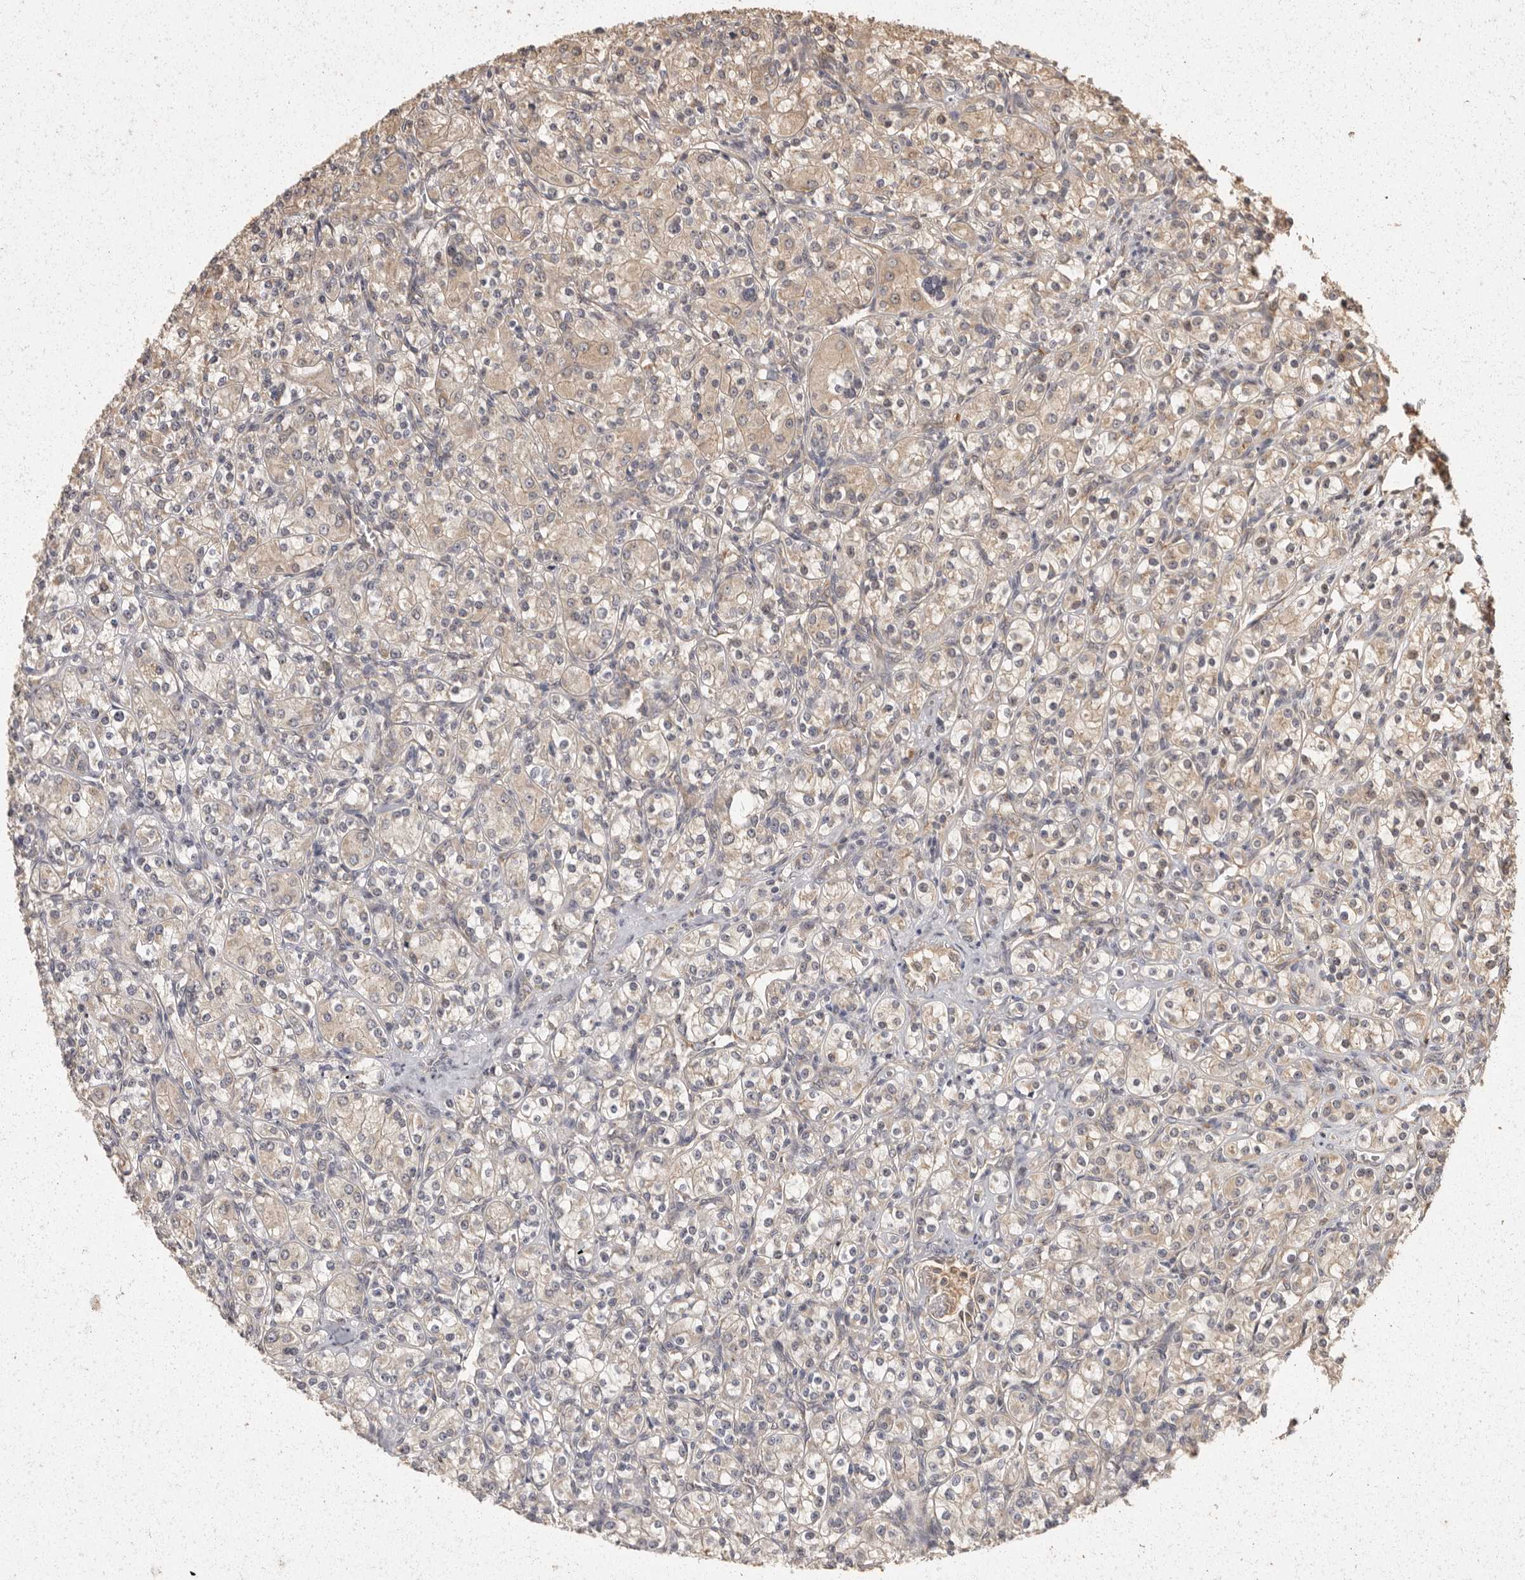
{"staining": {"intensity": "weak", "quantity": "25%-75%", "location": "cytoplasmic/membranous"}, "tissue": "renal cancer", "cell_type": "Tumor cells", "image_type": "cancer", "snomed": [{"axis": "morphology", "description": "Adenocarcinoma, NOS"}, {"axis": "topography", "description": "Kidney"}], "caption": "Immunohistochemical staining of renal cancer (adenocarcinoma) exhibits weak cytoplasmic/membranous protein positivity in approximately 25%-75% of tumor cells. The staining was performed using DAB (3,3'-diaminobenzidine) to visualize the protein expression in brown, while the nuclei were stained in blue with hematoxylin (Magnification: 20x).", "gene": "BAIAP2", "patient": {"sex": "male", "age": 77}}